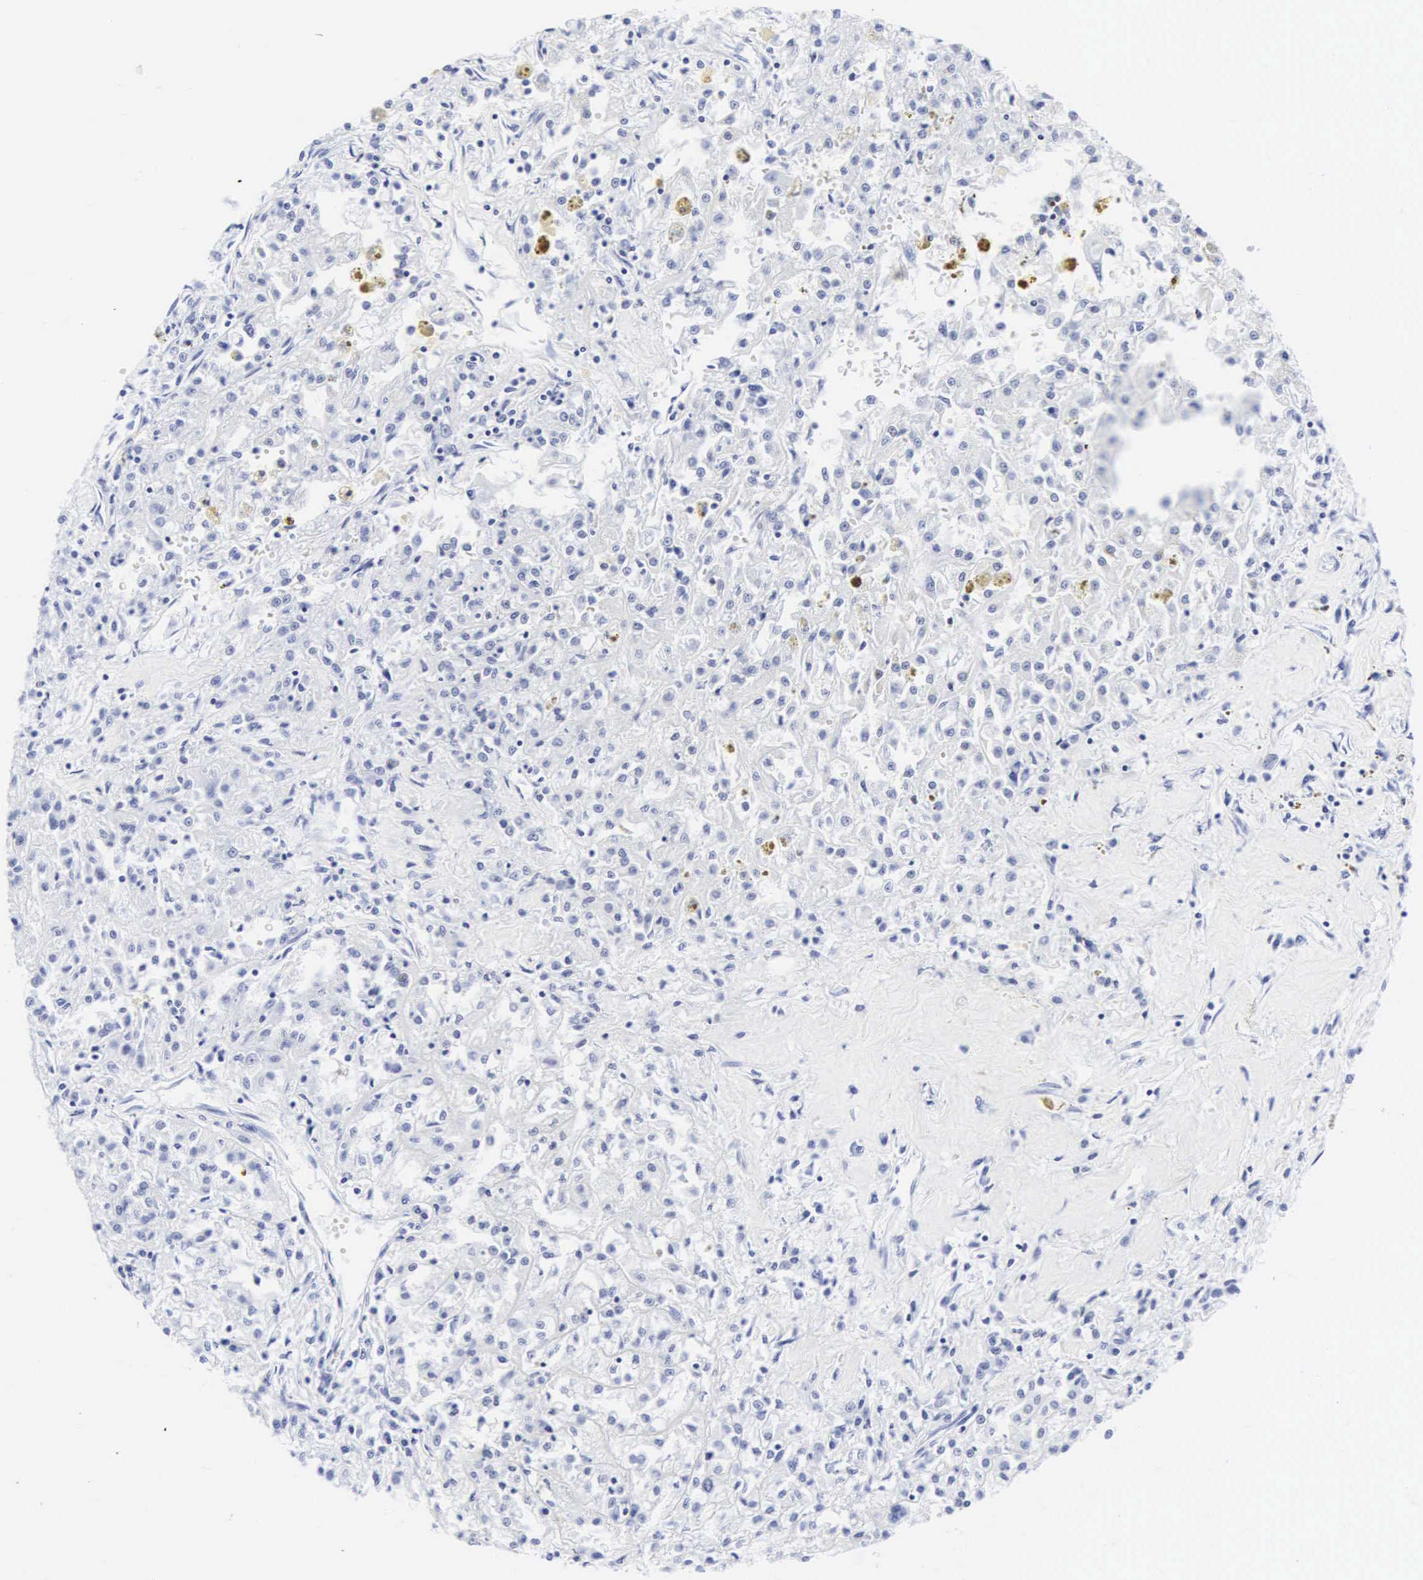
{"staining": {"intensity": "negative", "quantity": "none", "location": "none"}, "tissue": "renal cancer", "cell_type": "Tumor cells", "image_type": "cancer", "snomed": [{"axis": "morphology", "description": "Adenocarcinoma, NOS"}, {"axis": "topography", "description": "Kidney"}], "caption": "Immunohistochemistry (IHC) histopathology image of neoplastic tissue: human renal cancer stained with DAB (3,3'-diaminobenzidine) displays no significant protein expression in tumor cells. The staining was performed using DAB (3,3'-diaminobenzidine) to visualize the protein expression in brown, while the nuclei were stained in blue with hematoxylin (Magnification: 20x).", "gene": "CGB3", "patient": {"sex": "male", "age": 78}}